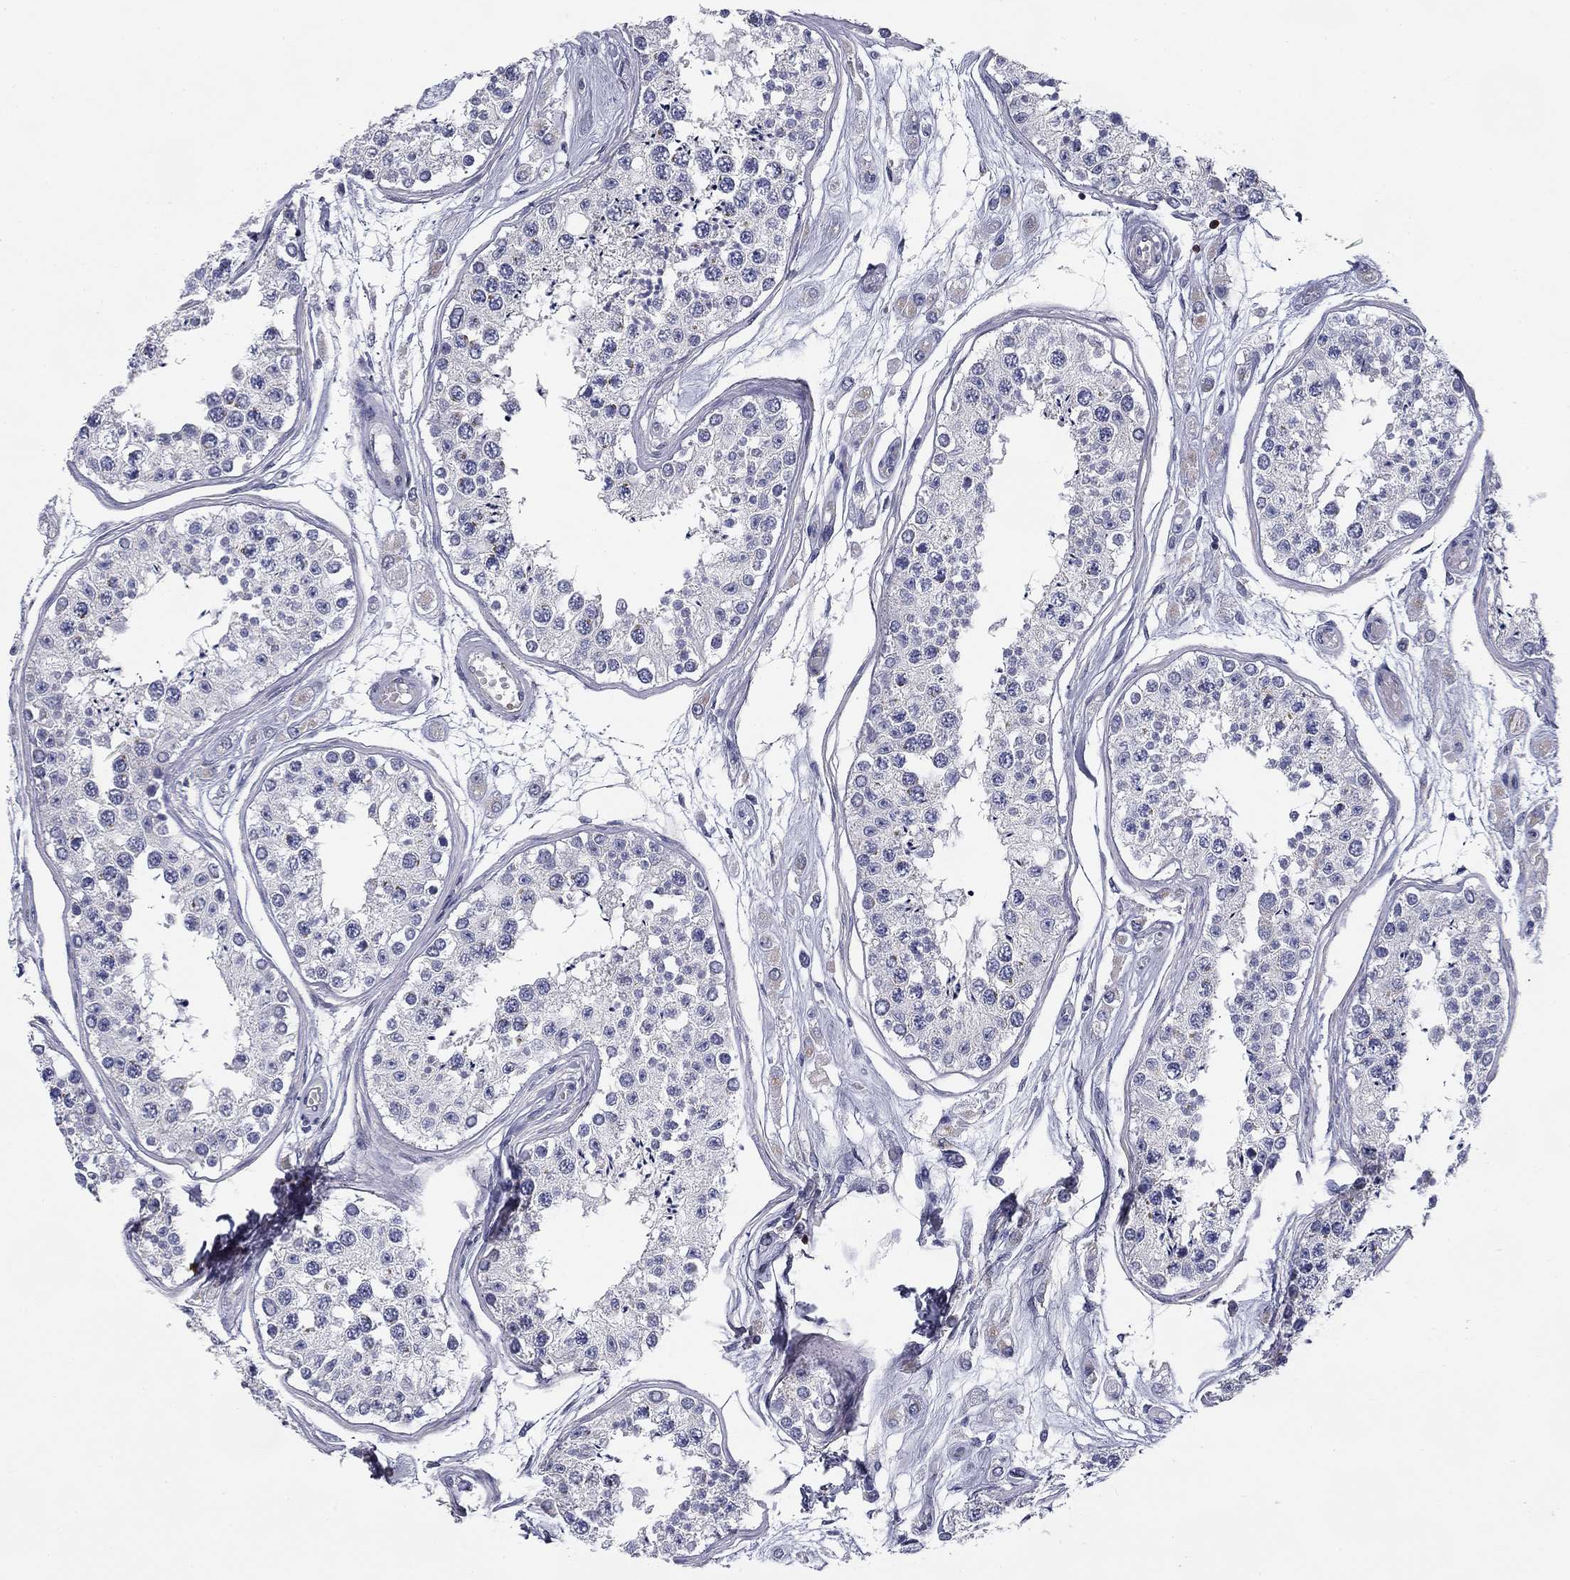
{"staining": {"intensity": "moderate", "quantity": "25%-75%", "location": "nuclear"}, "tissue": "testis", "cell_type": "Cells in seminiferous ducts", "image_type": "normal", "snomed": [{"axis": "morphology", "description": "Normal tissue, NOS"}, {"axis": "topography", "description": "Testis"}], "caption": "Moderate nuclear expression for a protein is identified in about 25%-75% of cells in seminiferous ducts of benign testis using IHC.", "gene": "TRAT1", "patient": {"sex": "male", "age": 25}}